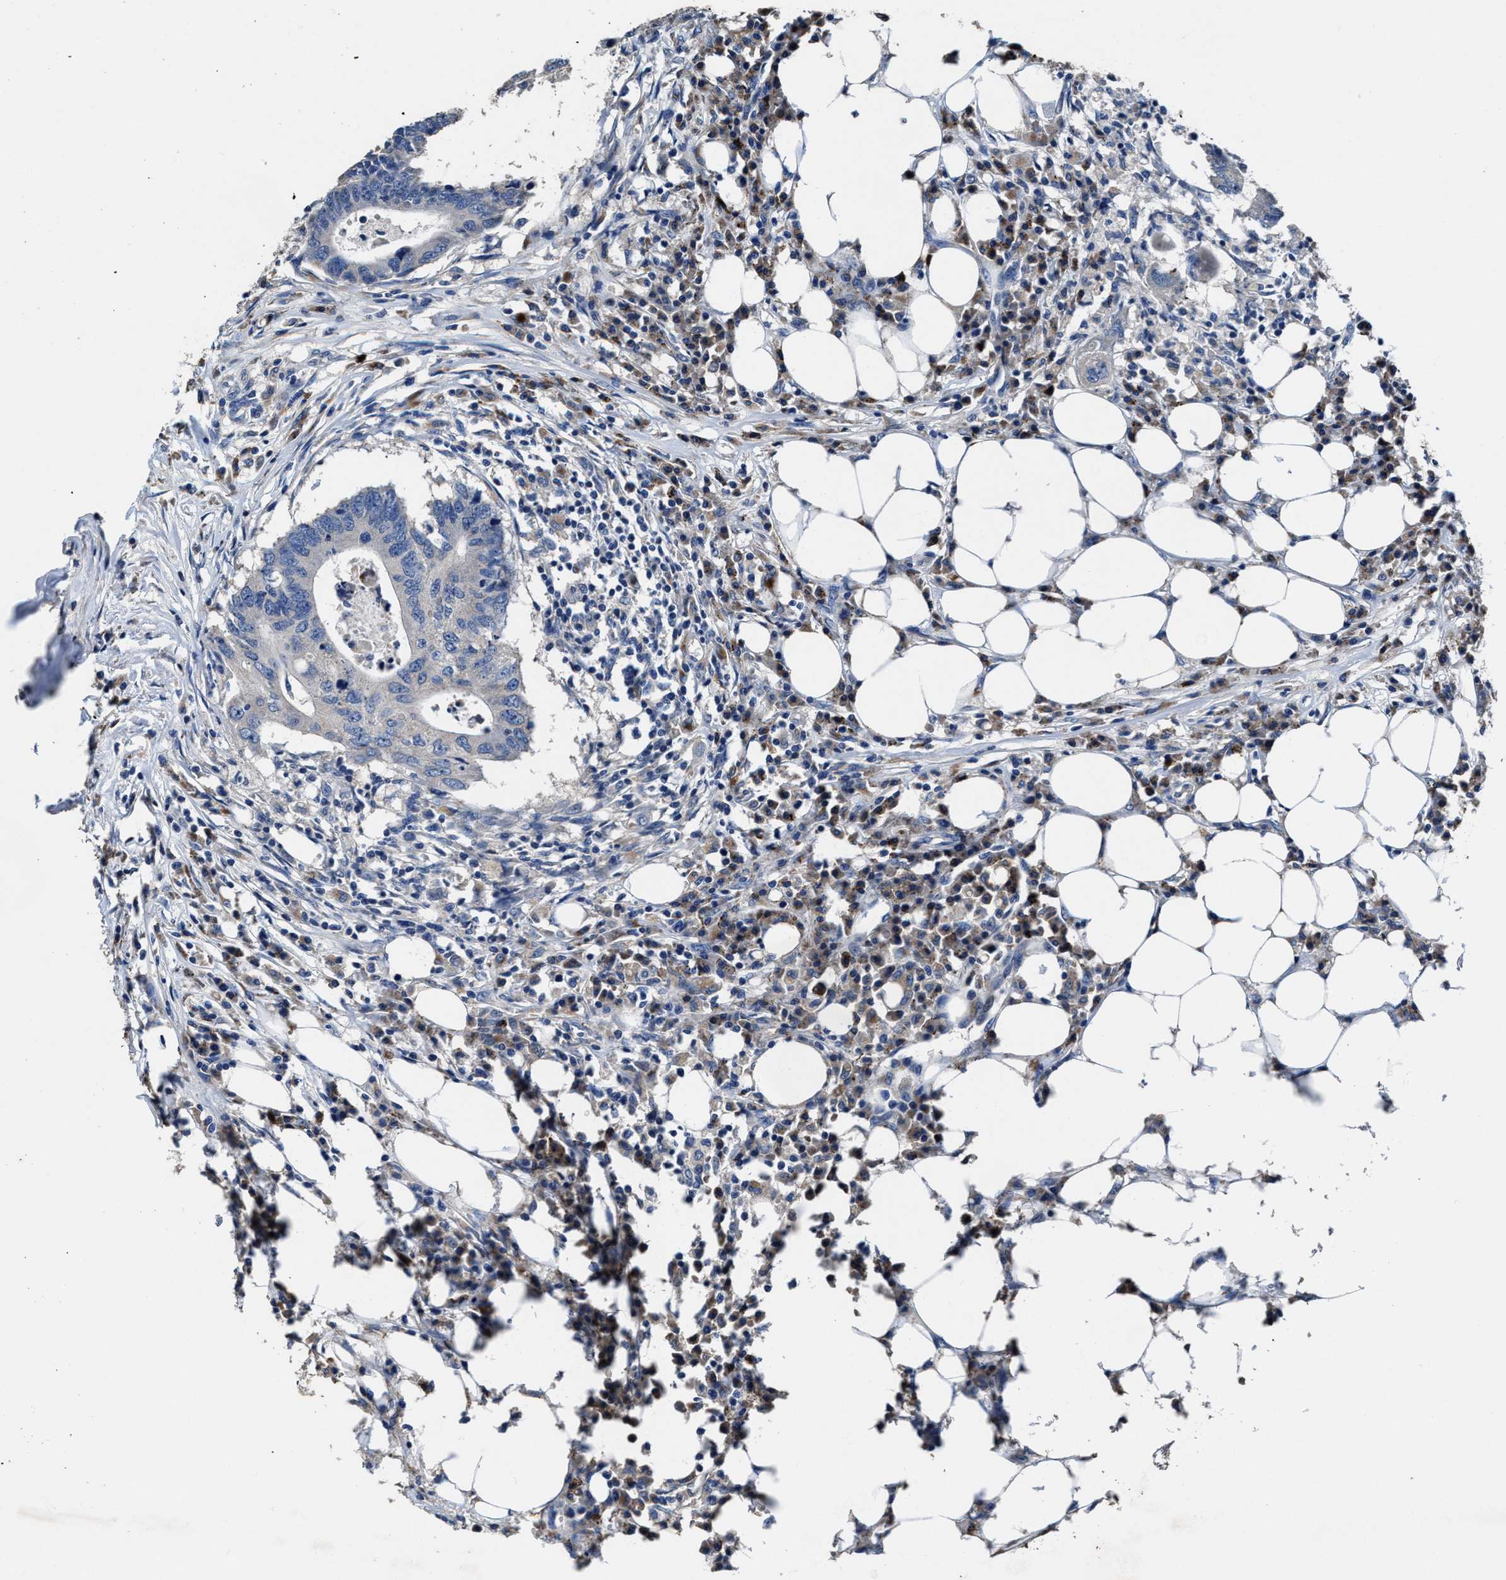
{"staining": {"intensity": "negative", "quantity": "none", "location": "none"}, "tissue": "colorectal cancer", "cell_type": "Tumor cells", "image_type": "cancer", "snomed": [{"axis": "morphology", "description": "Adenocarcinoma, NOS"}, {"axis": "topography", "description": "Colon"}], "caption": "Colorectal cancer (adenocarcinoma) was stained to show a protein in brown. There is no significant expression in tumor cells.", "gene": "UBR4", "patient": {"sex": "male", "age": 71}}